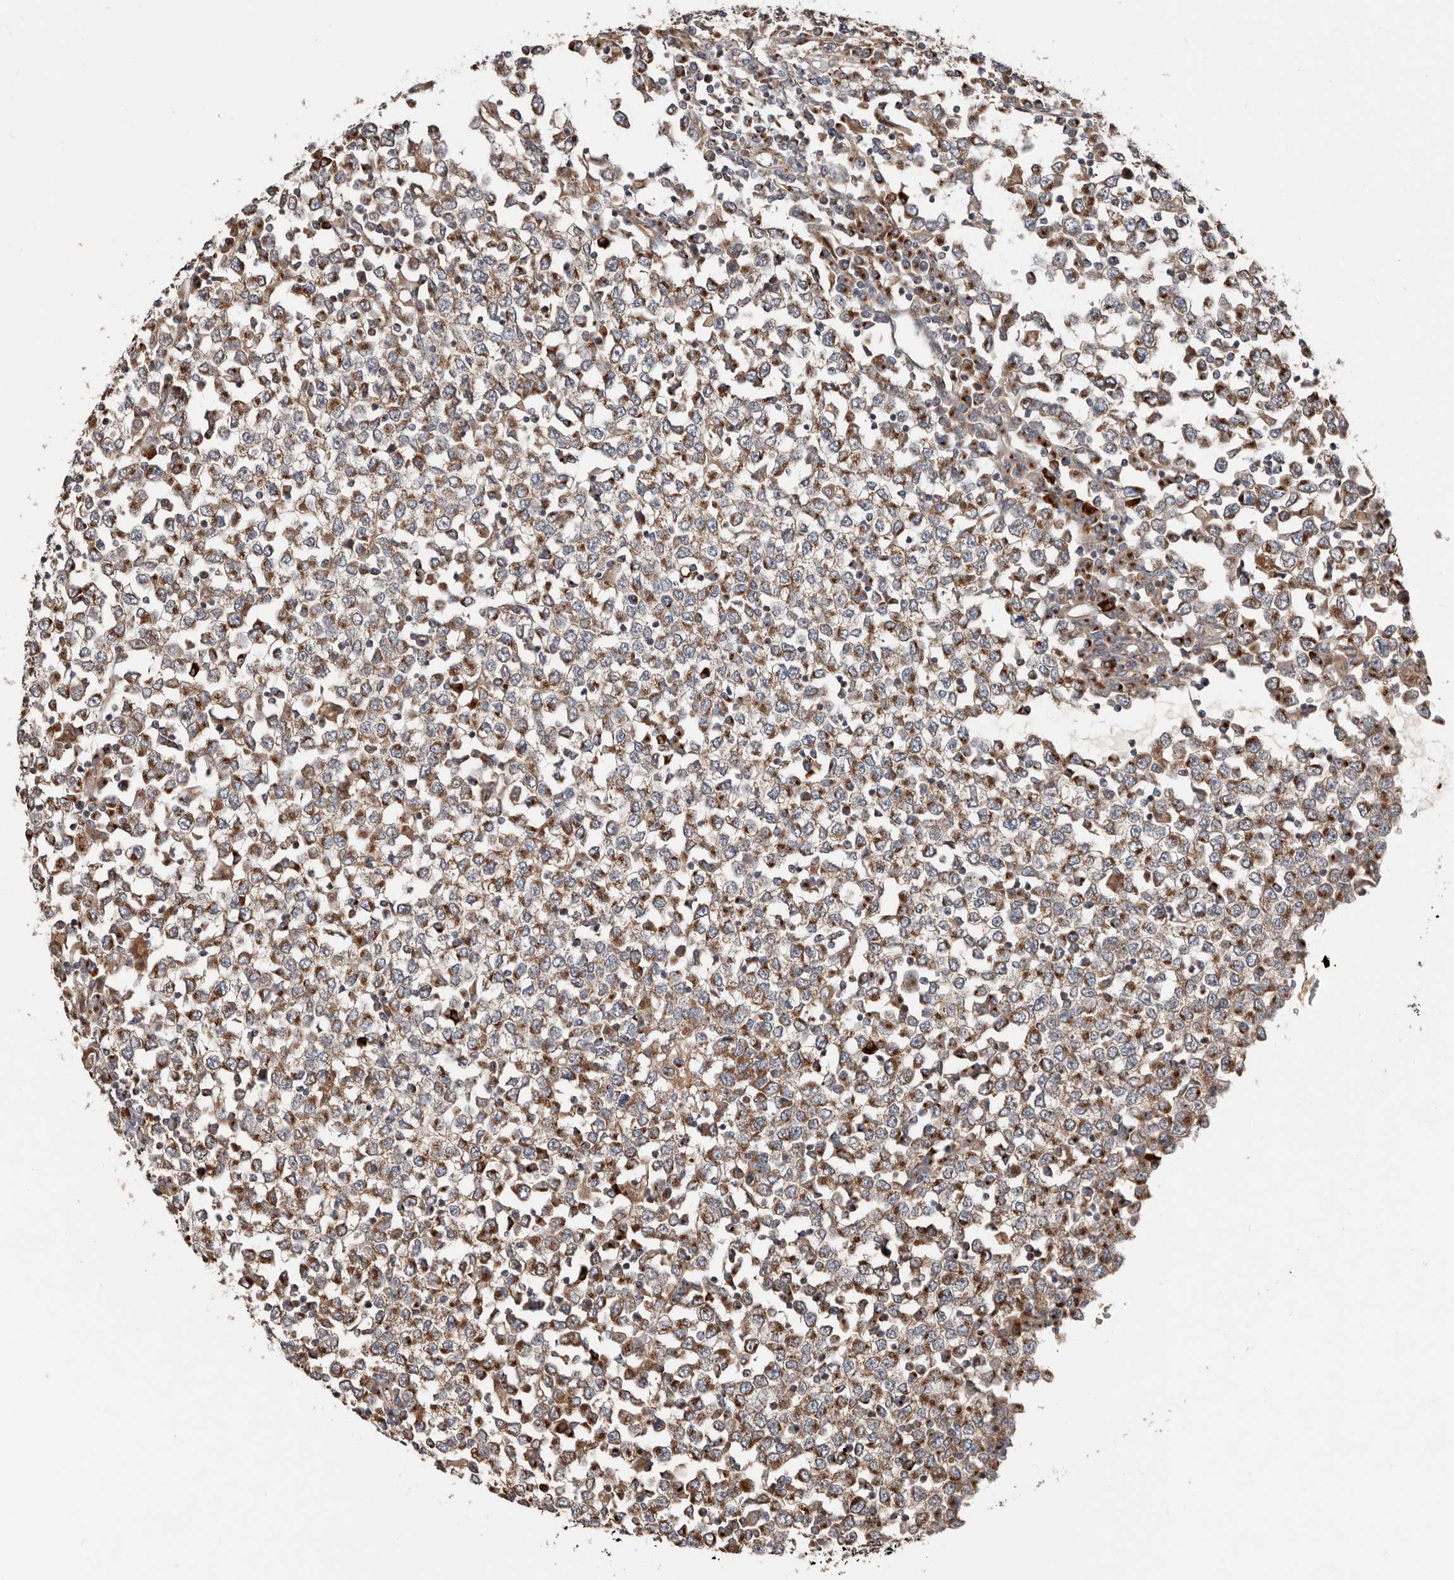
{"staining": {"intensity": "moderate", "quantity": ">75%", "location": "cytoplasmic/membranous"}, "tissue": "testis cancer", "cell_type": "Tumor cells", "image_type": "cancer", "snomed": [{"axis": "morphology", "description": "Seminoma, NOS"}, {"axis": "topography", "description": "Testis"}], "caption": "An image of testis cancer (seminoma) stained for a protein shows moderate cytoplasmic/membranous brown staining in tumor cells. The staining was performed using DAB (3,3'-diaminobenzidine) to visualize the protein expression in brown, while the nuclei were stained in blue with hematoxylin (Magnification: 20x).", "gene": "COG1", "patient": {"sex": "male", "age": 65}}